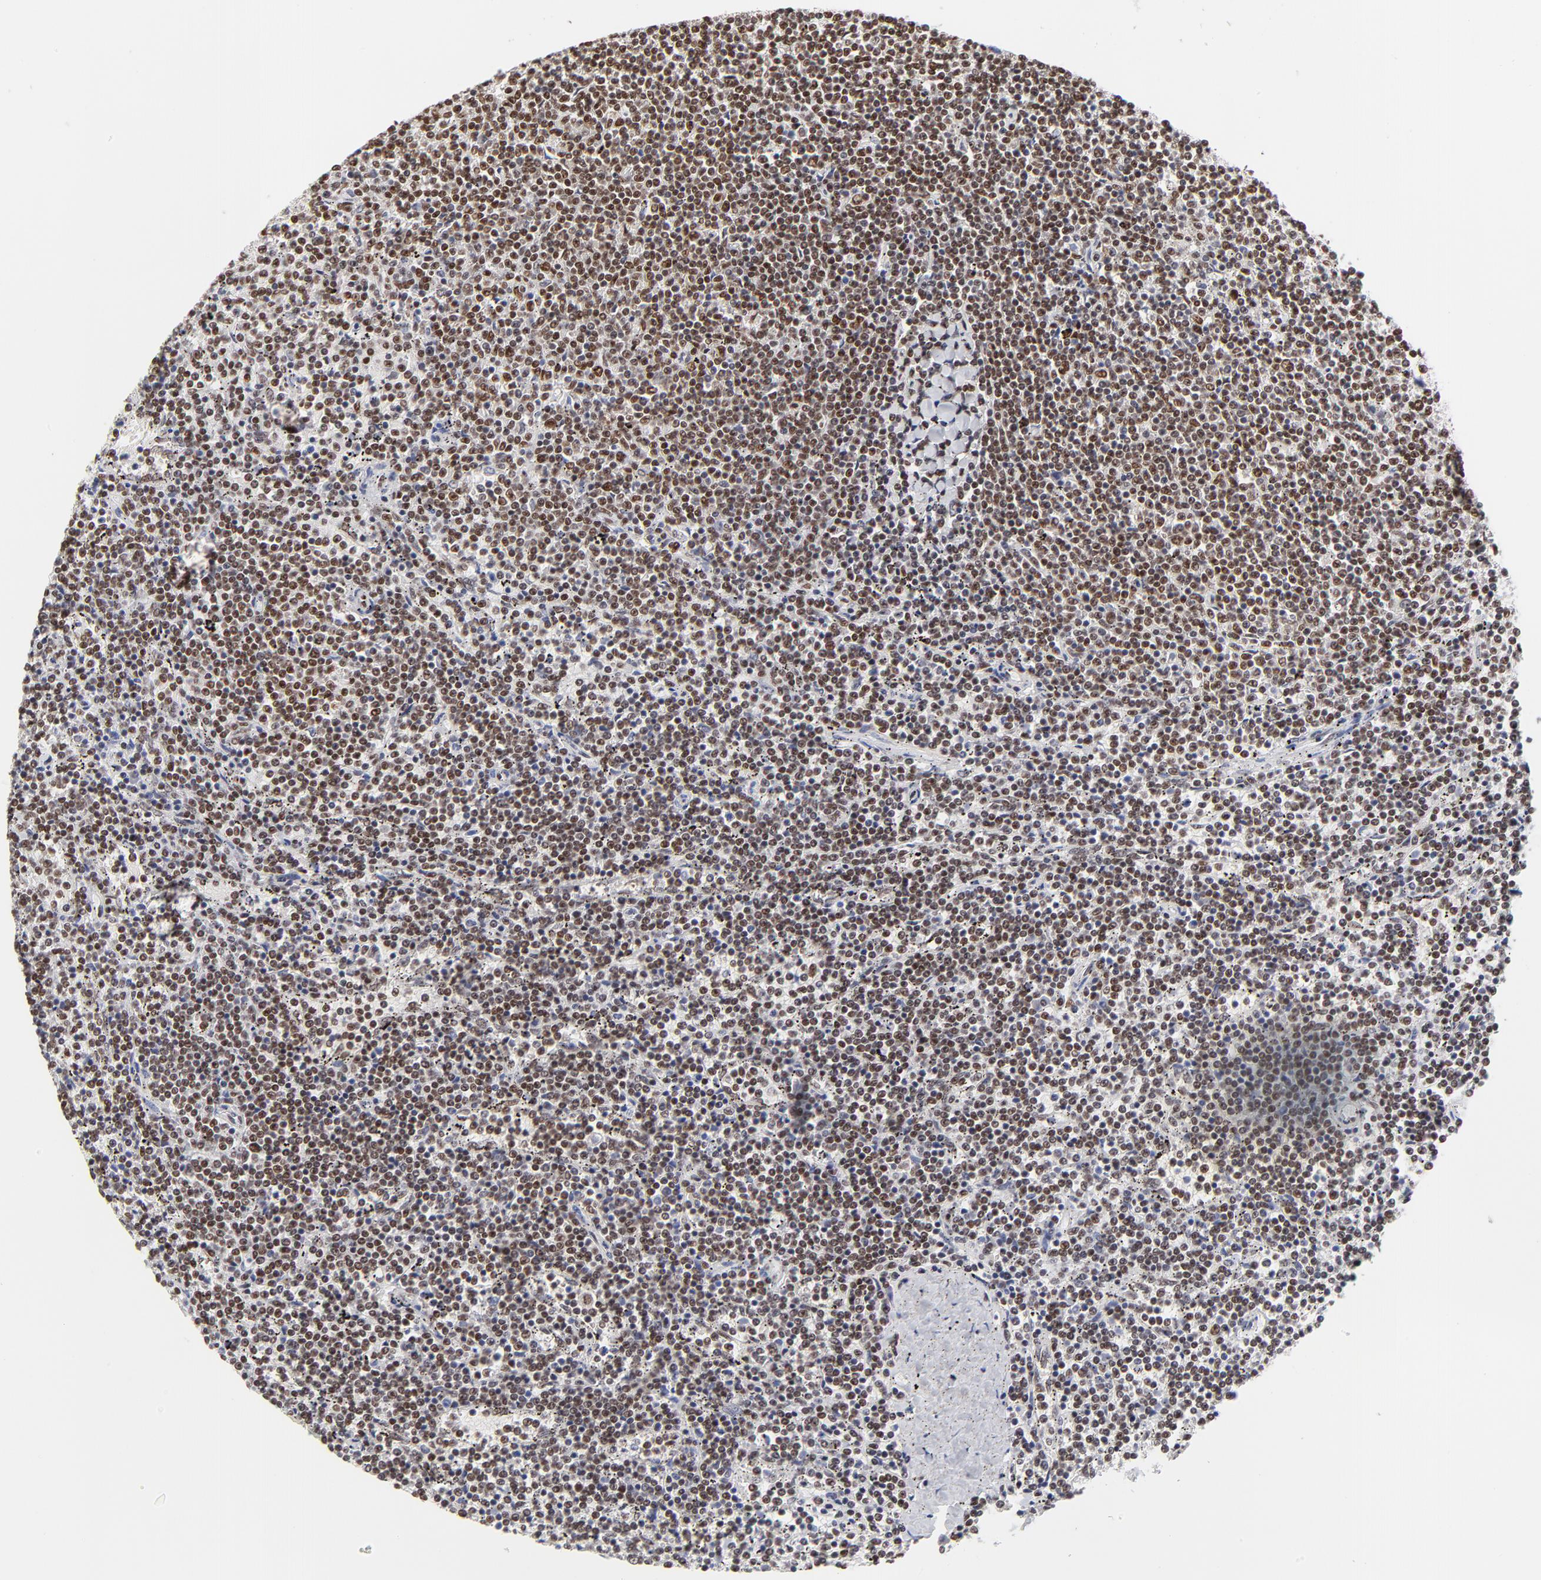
{"staining": {"intensity": "strong", "quantity": ">75%", "location": "nuclear"}, "tissue": "lymphoma", "cell_type": "Tumor cells", "image_type": "cancer", "snomed": [{"axis": "morphology", "description": "Malignant lymphoma, non-Hodgkin's type, Low grade"}, {"axis": "topography", "description": "Spleen"}], "caption": "A high-resolution micrograph shows immunohistochemistry staining of low-grade malignant lymphoma, non-Hodgkin's type, which displays strong nuclear expression in about >75% of tumor cells.", "gene": "ZMYM3", "patient": {"sex": "female", "age": 50}}